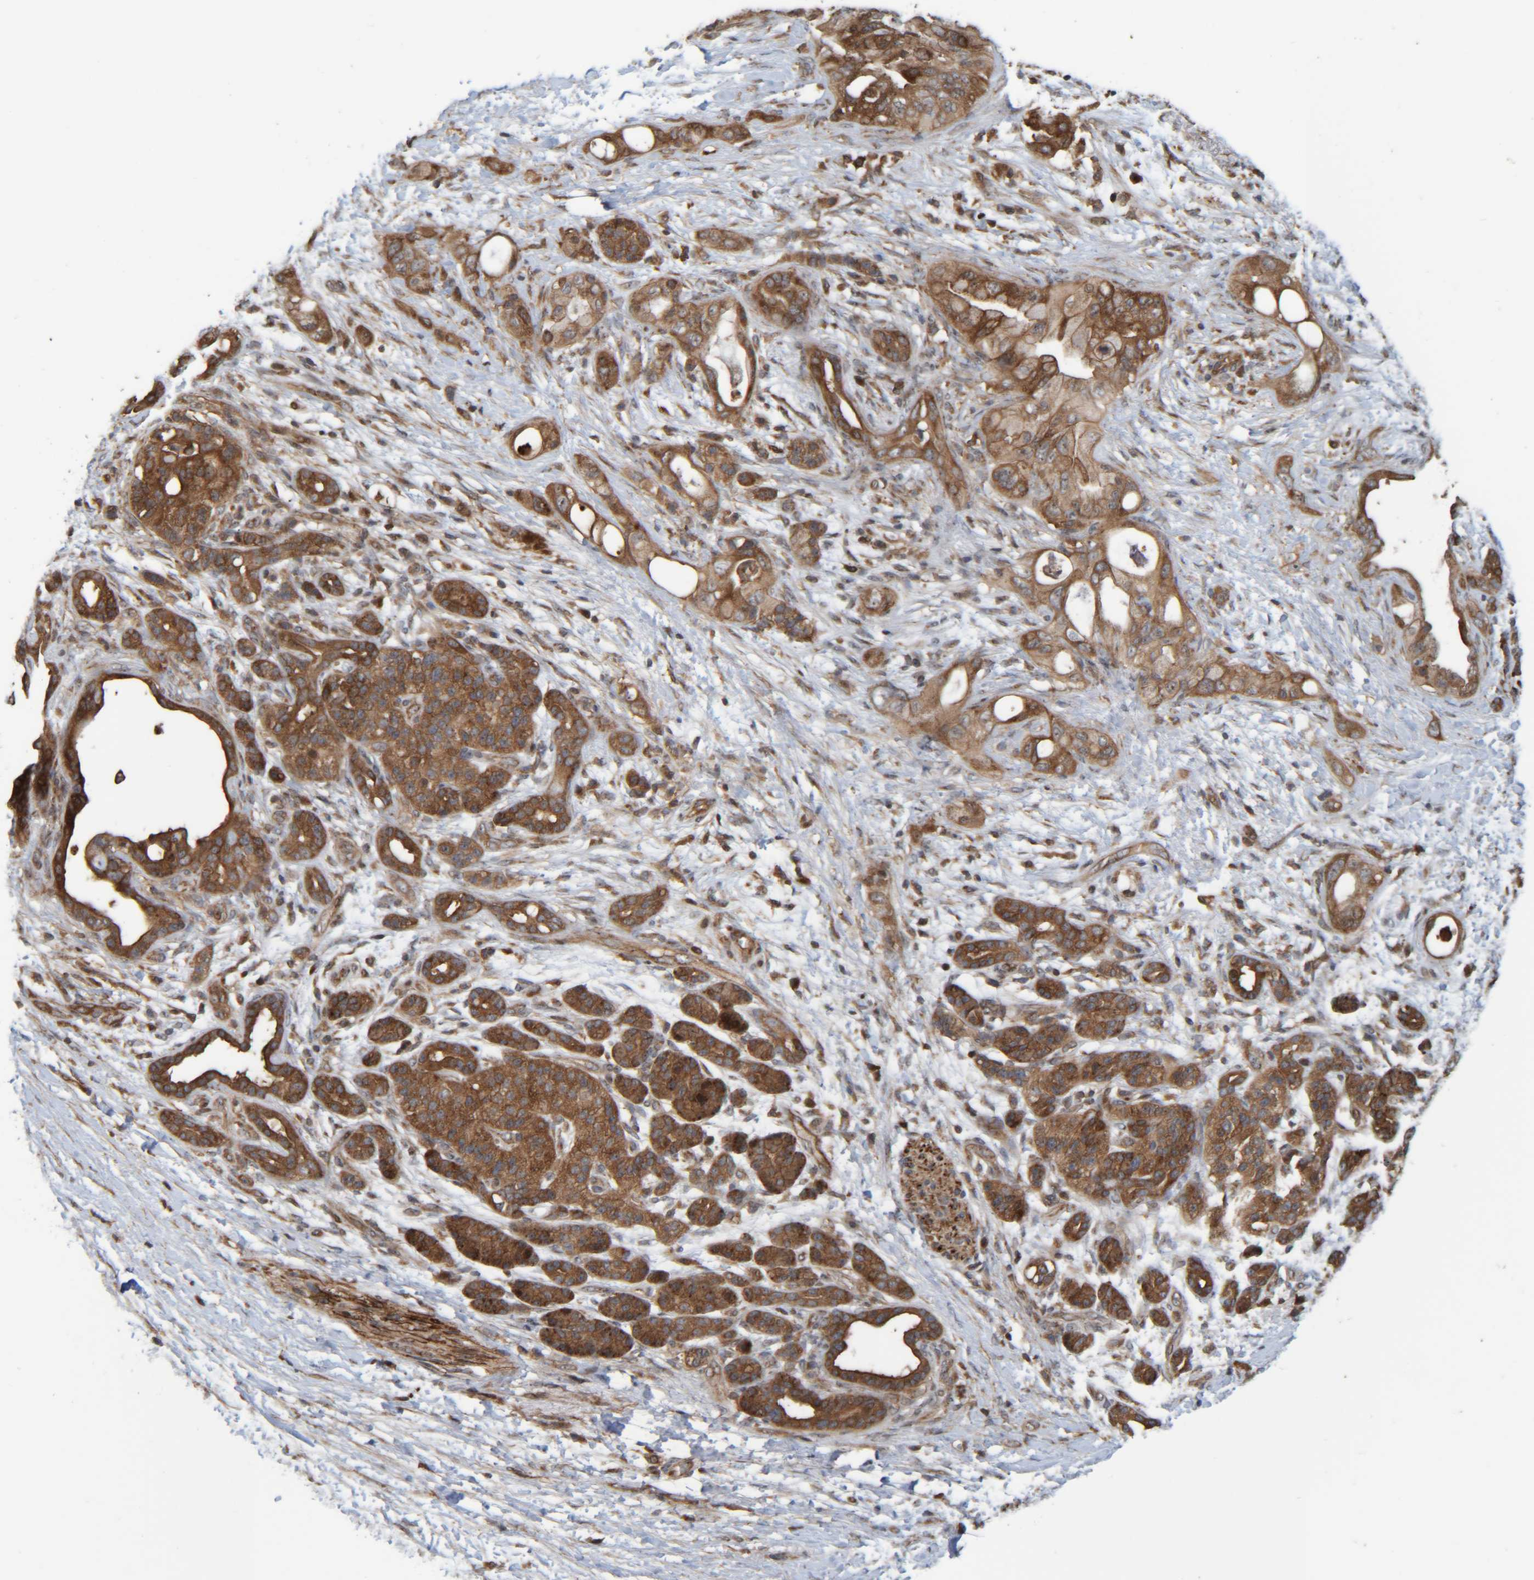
{"staining": {"intensity": "strong", "quantity": ">75%", "location": "cytoplasmic/membranous"}, "tissue": "pancreatic cancer", "cell_type": "Tumor cells", "image_type": "cancer", "snomed": [{"axis": "morphology", "description": "Adenocarcinoma, NOS"}, {"axis": "topography", "description": "Pancreas"}], "caption": "DAB immunohistochemical staining of human pancreatic cancer (adenocarcinoma) displays strong cytoplasmic/membranous protein positivity in about >75% of tumor cells.", "gene": "CCDC57", "patient": {"sex": "male", "age": 59}}